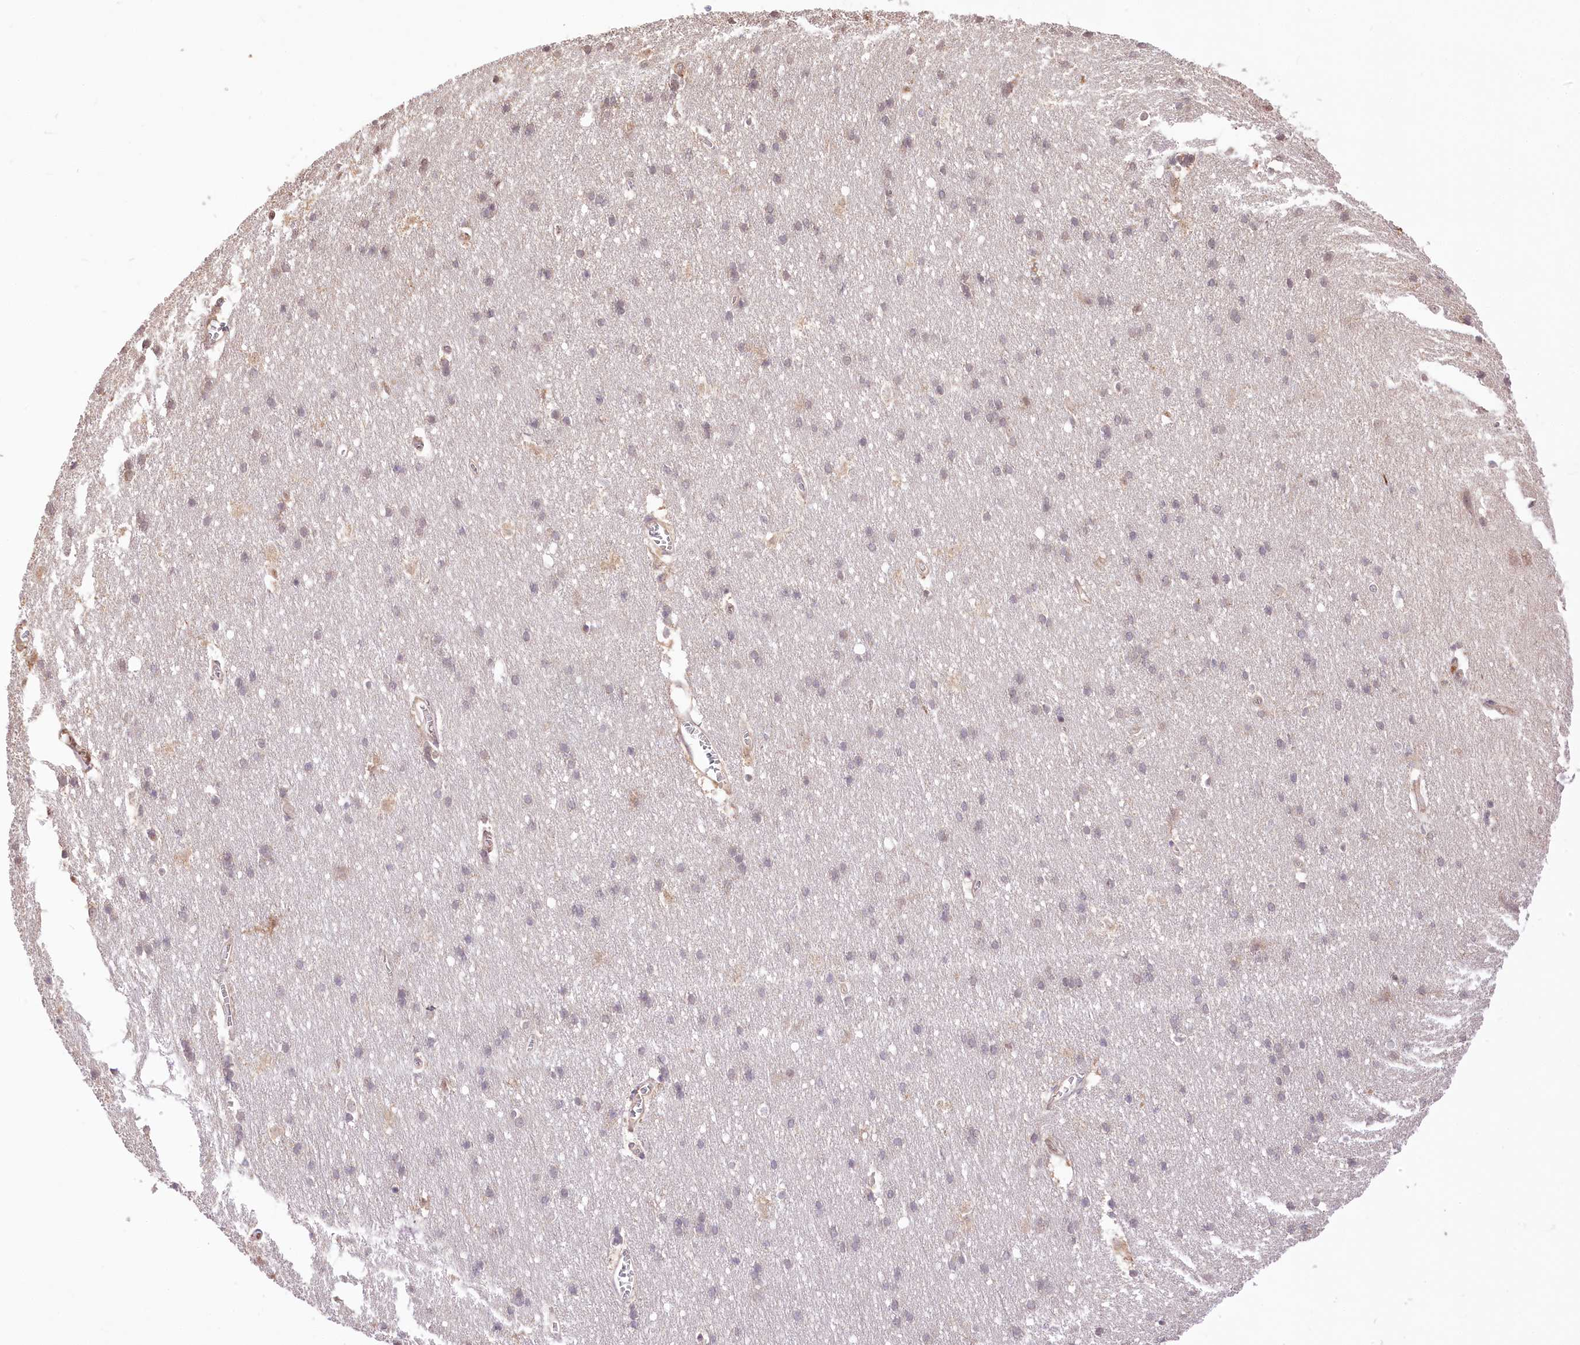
{"staining": {"intensity": "weak", "quantity": ">75%", "location": "cytoplasmic/membranous"}, "tissue": "cerebral cortex", "cell_type": "Endothelial cells", "image_type": "normal", "snomed": [{"axis": "morphology", "description": "Normal tissue, NOS"}, {"axis": "topography", "description": "Cerebral cortex"}], "caption": "Protein staining of unremarkable cerebral cortex exhibits weak cytoplasmic/membranous positivity in approximately >75% of endothelial cells.", "gene": "R3HDM2", "patient": {"sex": "male", "age": 54}}